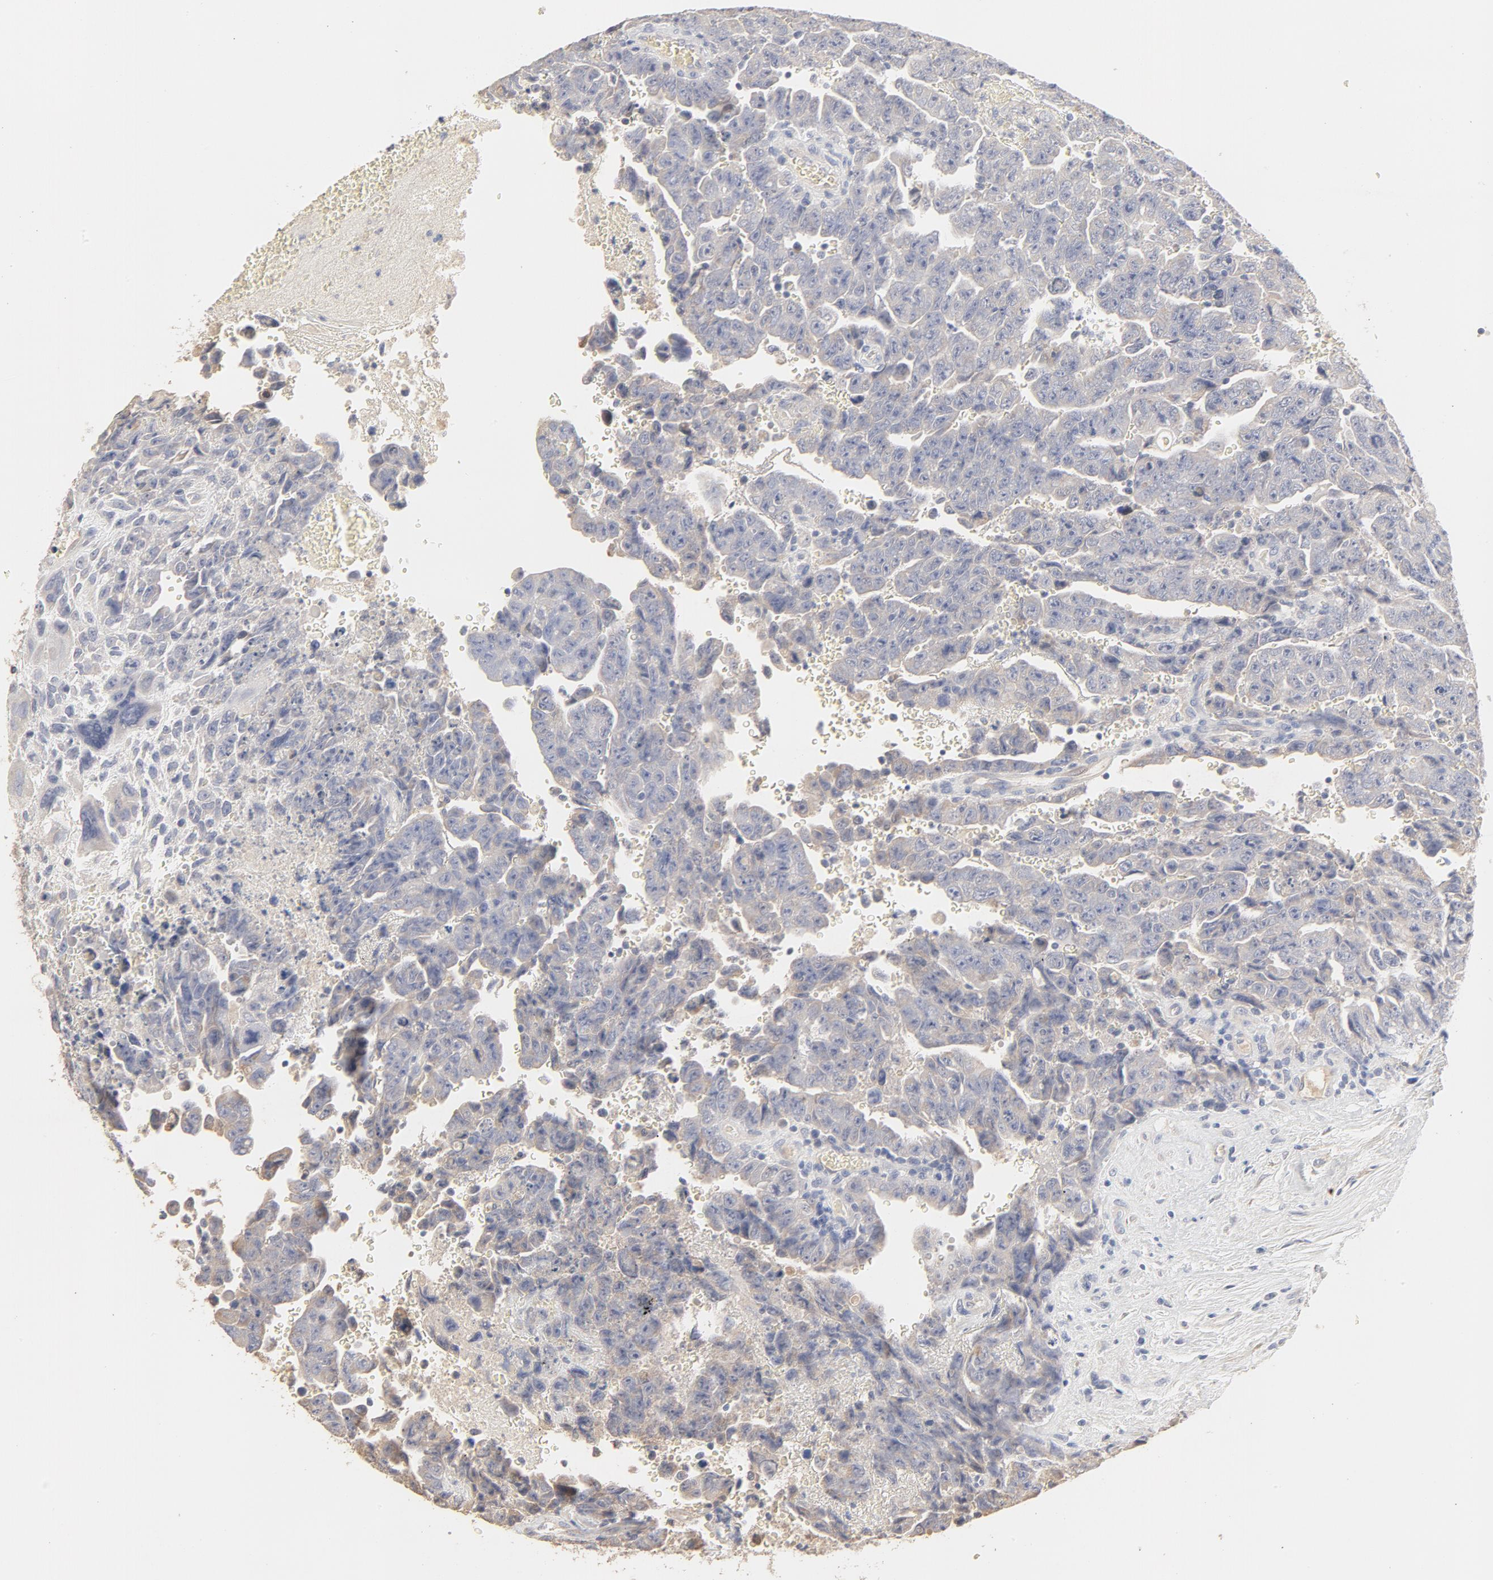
{"staining": {"intensity": "negative", "quantity": "none", "location": "none"}, "tissue": "testis cancer", "cell_type": "Tumor cells", "image_type": "cancer", "snomed": [{"axis": "morphology", "description": "Carcinoma, Embryonal, NOS"}, {"axis": "topography", "description": "Testis"}], "caption": "An image of human testis cancer is negative for staining in tumor cells.", "gene": "FCGBP", "patient": {"sex": "male", "age": 28}}